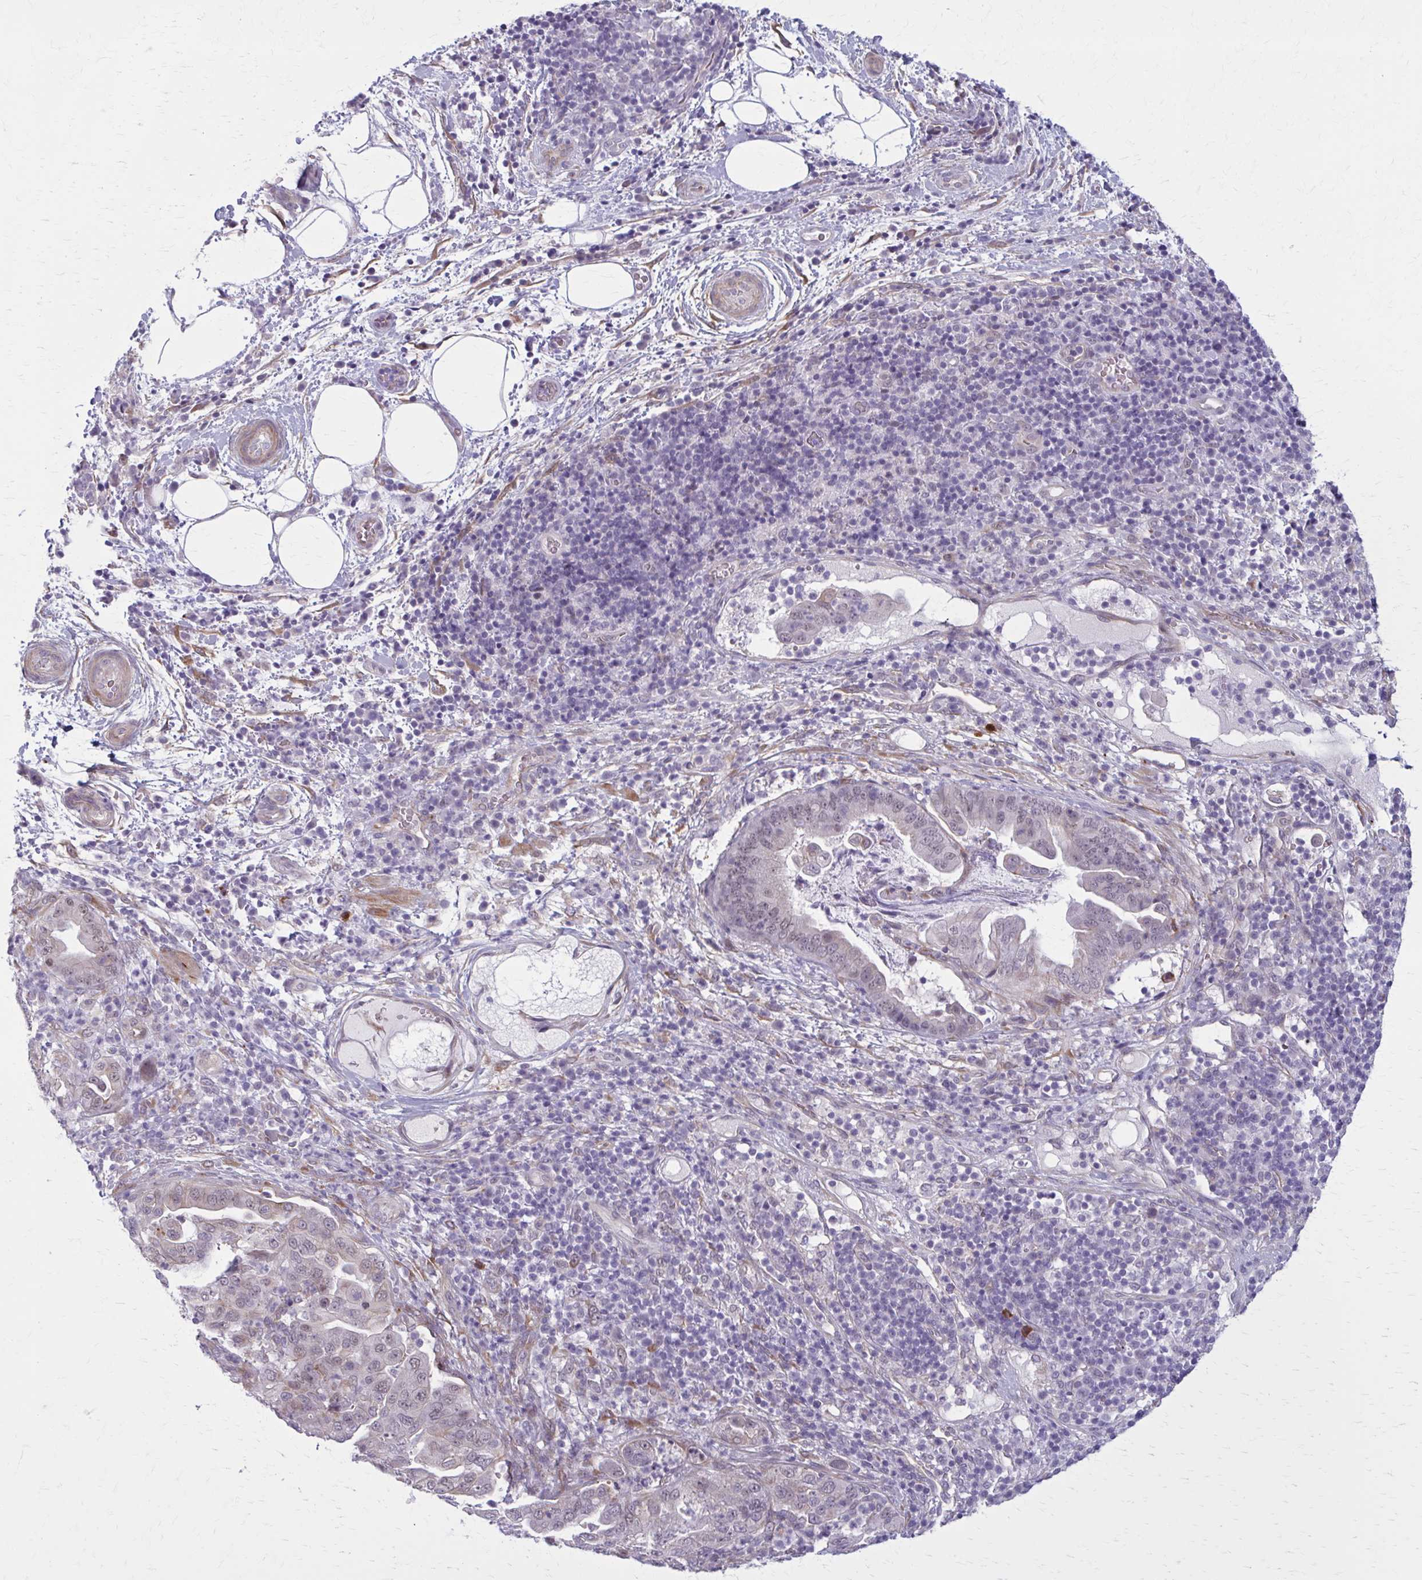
{"staining": {"intensity": "negative", "quantity": "none", "location": "none"}, "tissue": "pancreatic cancer", "cell_type": "Tumor cells", "image_type": "cancer", "snomed": [{"axis": "morphology", "description": "Normal tissue, NOS"}, {"axis": "morphology", "description": "Adenocarcinoma, NOS"}, {"axis": "topography", "description": "Lymph node"}, {"axis": "topography", "description": "Pancreas"}], "caption": "An IHC histopathology image of adenocarcinoma (pancreatic) is shown. There is no staining in tumor cells of adenocarcinoma (pancreatic). (DAB immunohistochemistry (IHC), high magnification).", "gene": "NUMBL", "patient": {"sex": "female", "age": 67}}